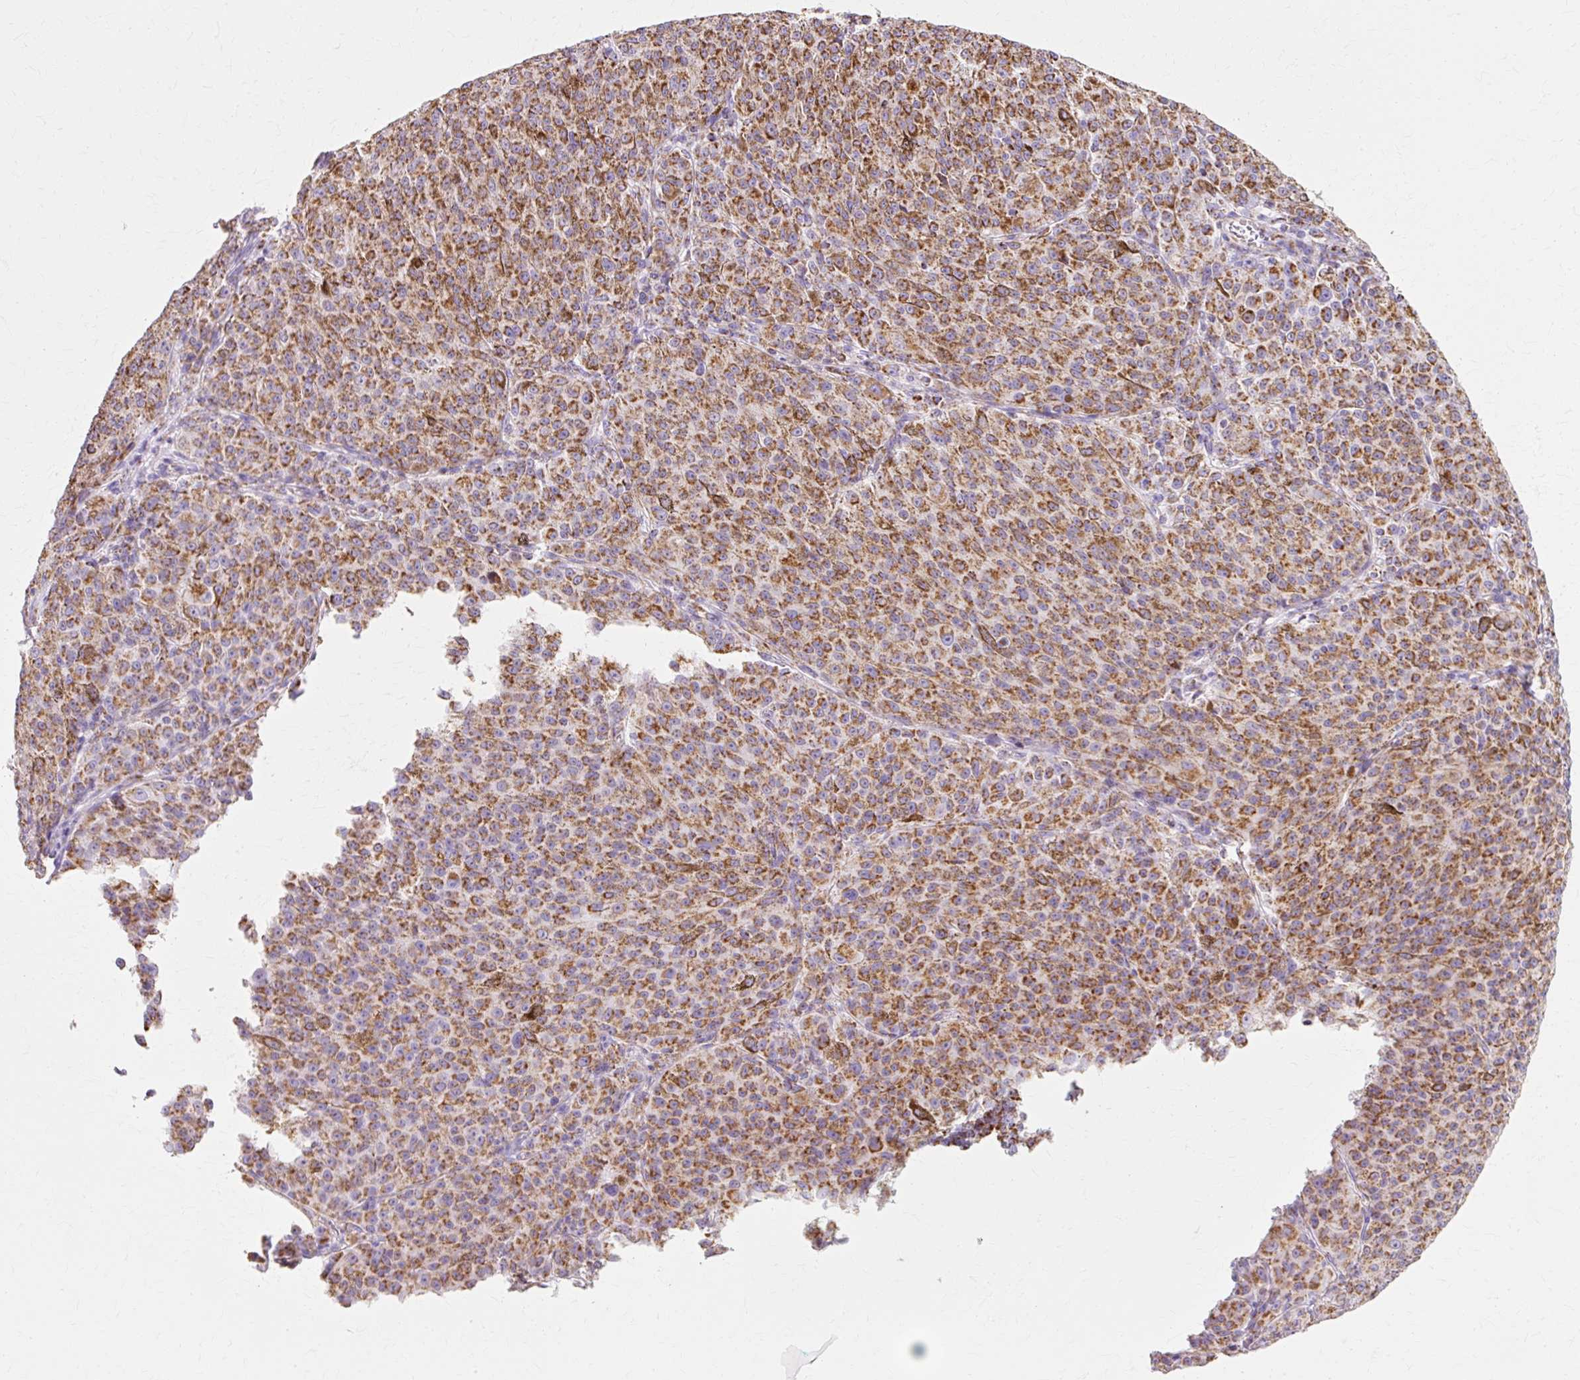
{"staining": {"intensity": "moderate", "quantity": ">75%", "location": "cytoplasmic/membranous"}, "tissue": "melanoma", "cell_type": "Tumor cells", "image_type": "cancer", "snomed": [{"axis": "morphology", "description": "Malignant melanoma, NOS"}, {"axis": "topography", "description": "Skin"}], "caption": "This is a histology image of IHC staining of malignant melanoma, which shows moderate staining in the cytoplasmic/membranous of tumor cells.", "gene": "ATP5PO", "patient": {"sex": "female", "age": 52}}